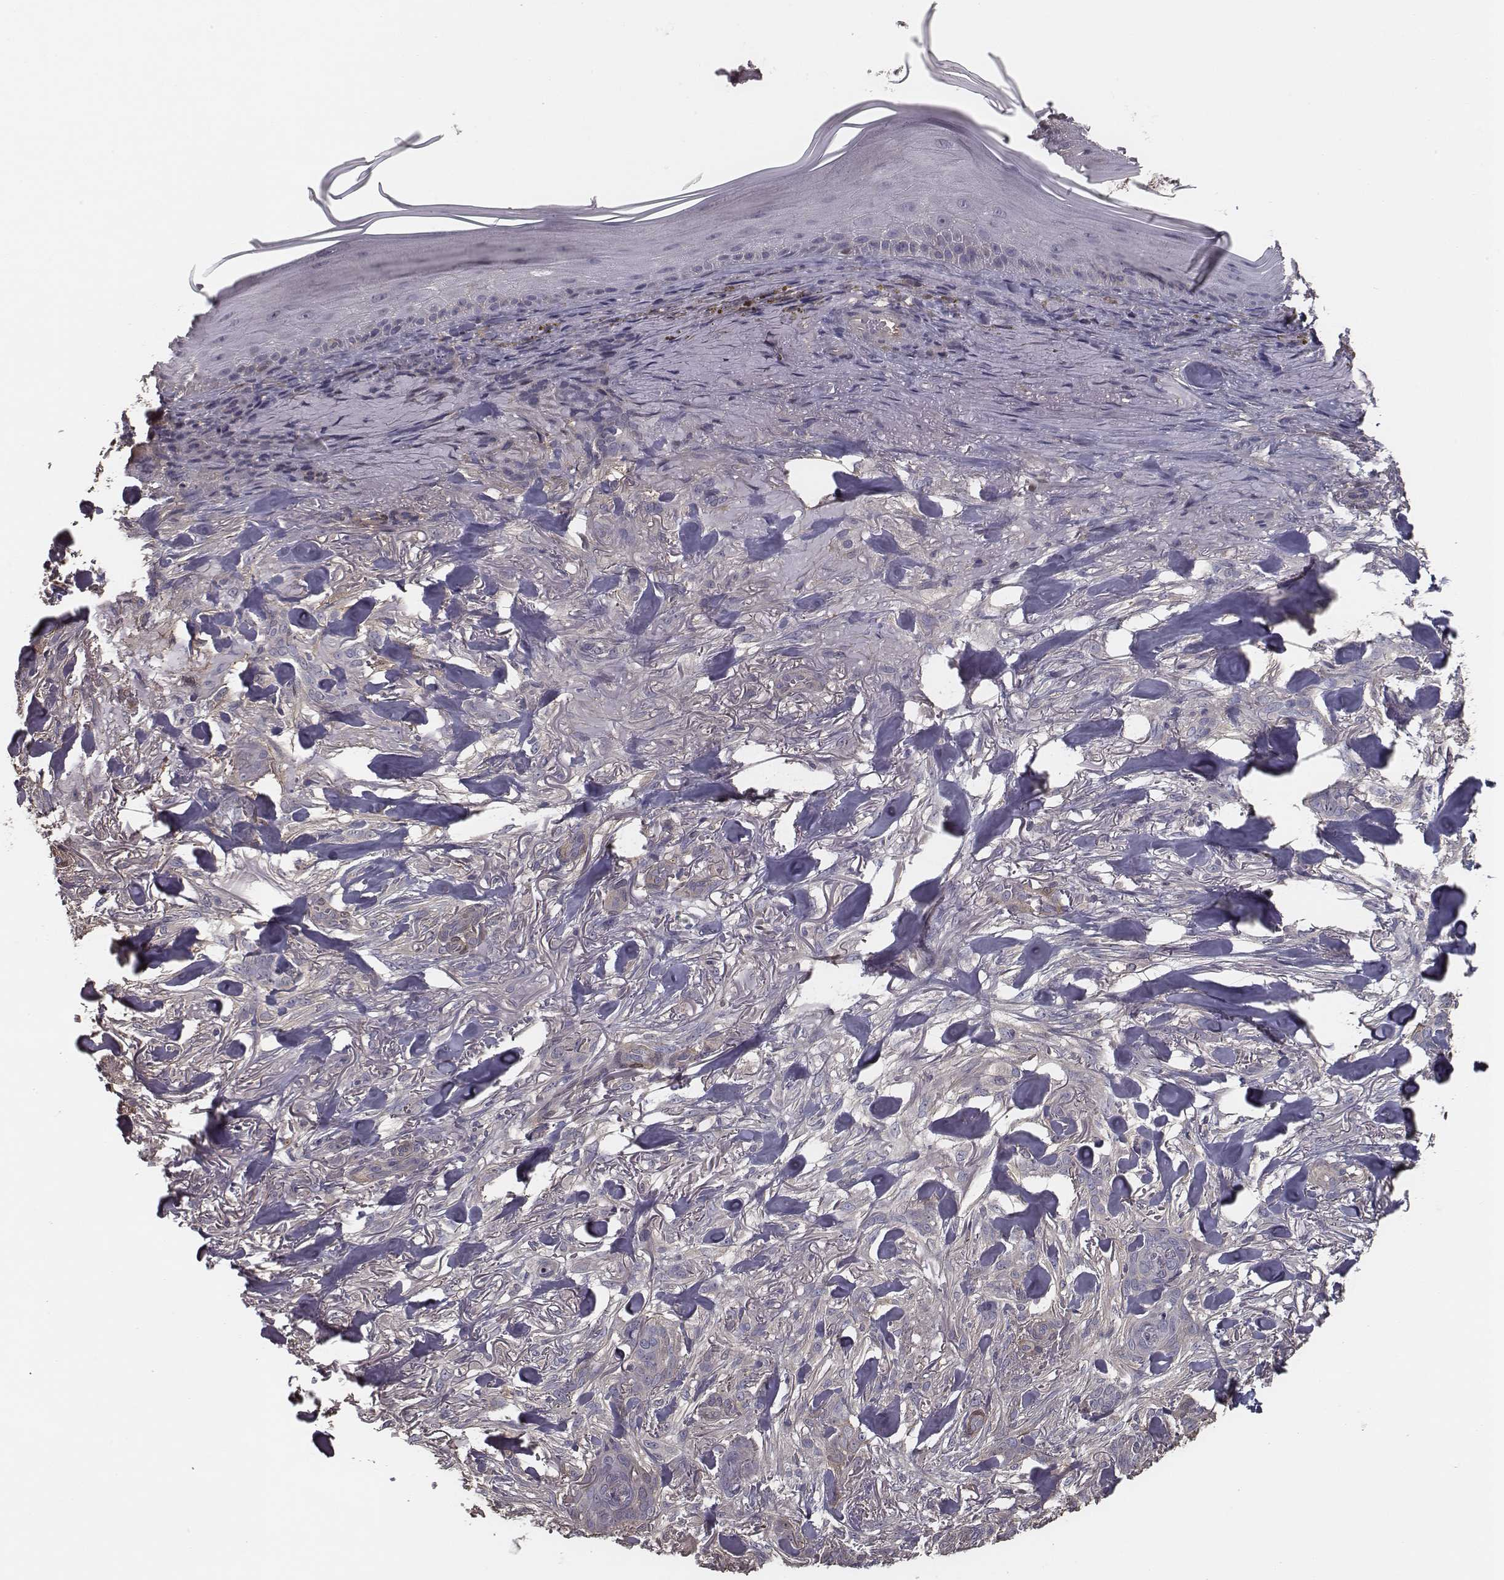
{"staining": {"intensity": "weak", "quantity": ">75%", "location": "cytoplasmic/membranous"}, "tissue": "skin cancer", "cell_type": "Tumor cells", "image_type": "cancer", "snomed": [{"axis": "morphology", "description": "Basal cell carcinoma"}, {"axis": "topography", "description": "Skin"}], "caption": "This is a histology image of immunohistochemistry staining of basal cell carcinoma (skin), which shows weak positivity in the cytoplasmic/membranous of tumor cells.", "gene": "ISYNA1", "patient": {"sex": "female", "age": 61}}